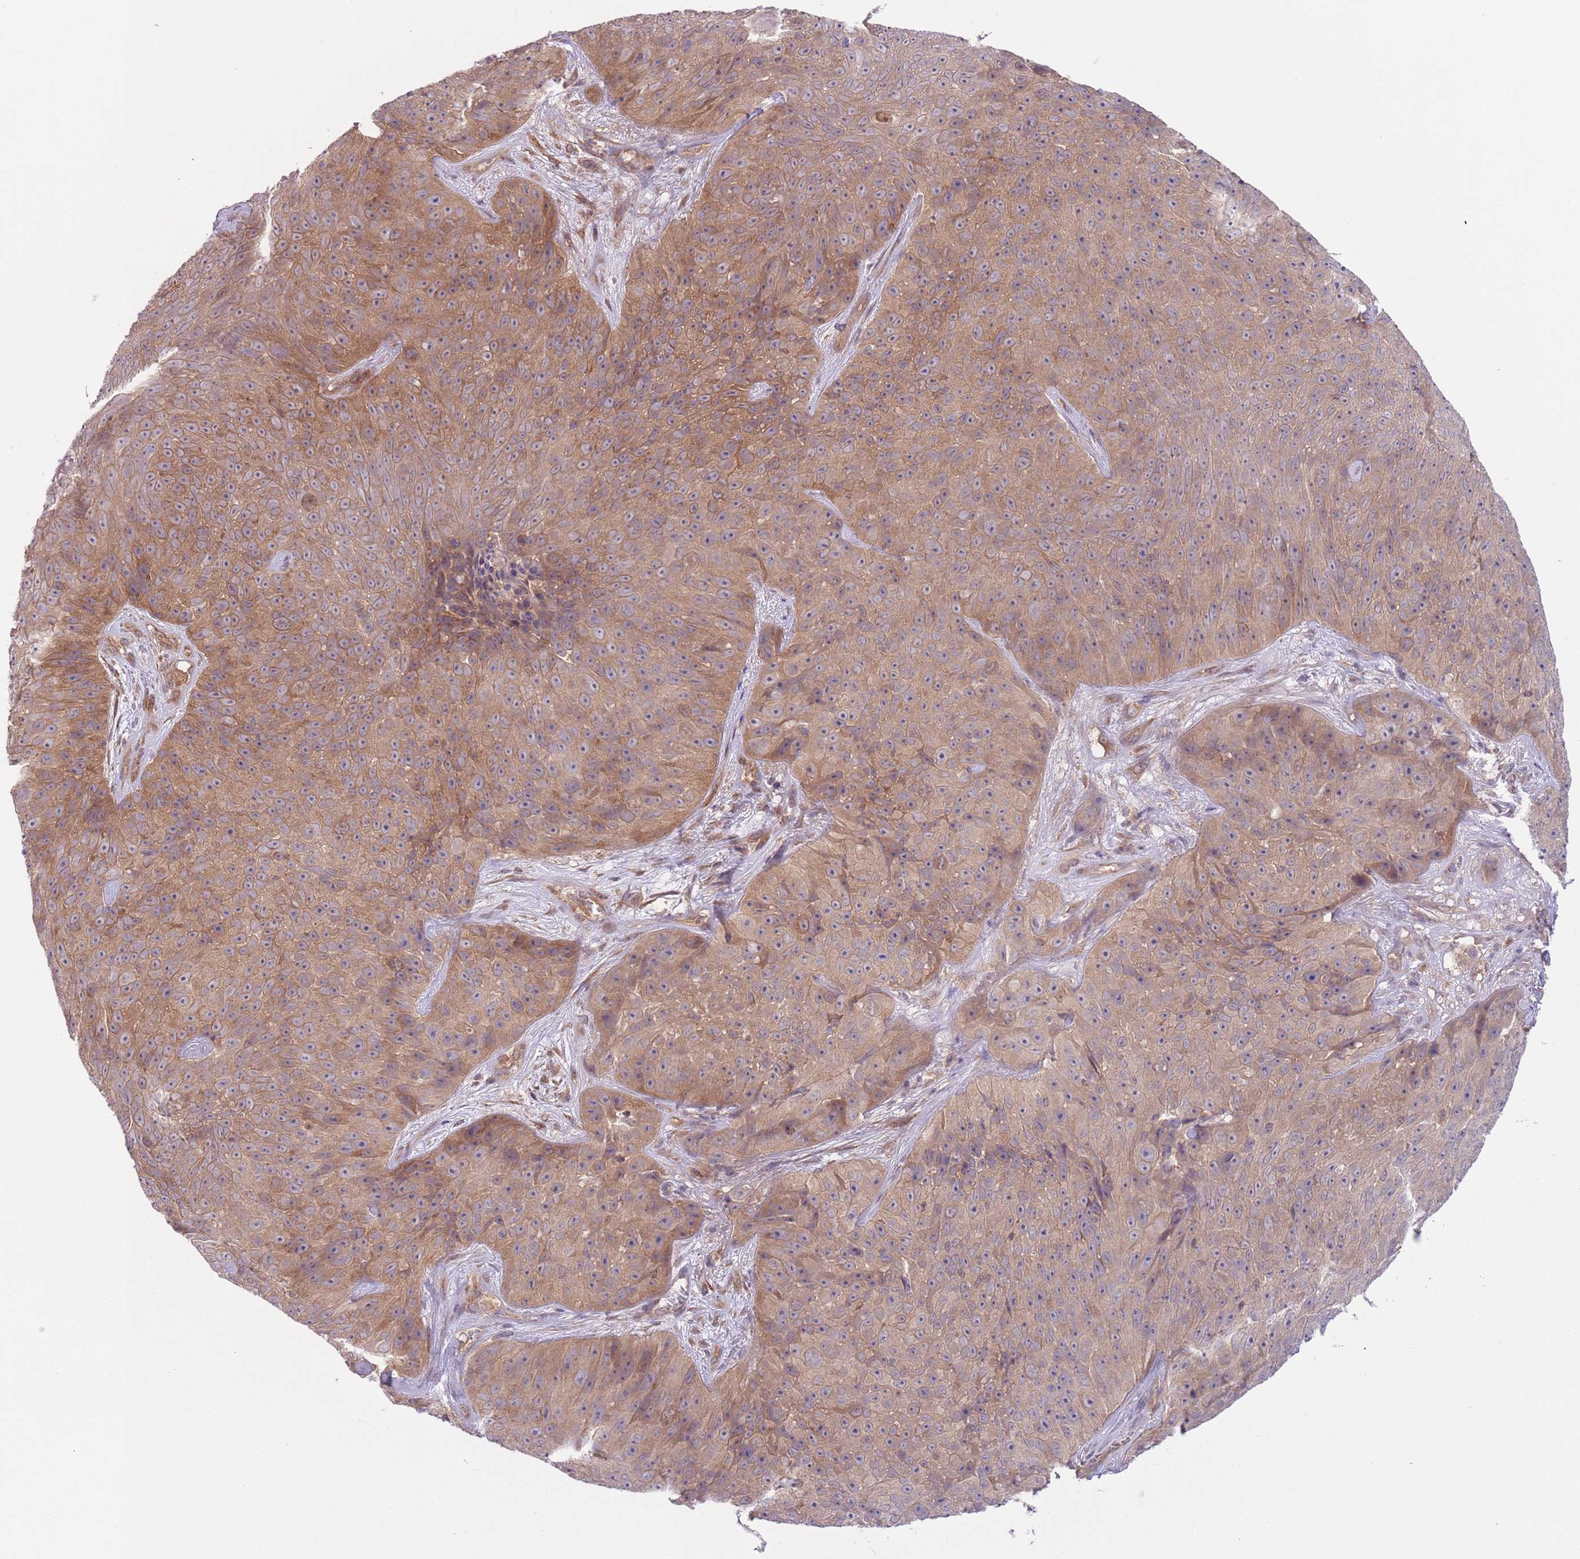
{"staining": {"intensity": "moderate", "quantity": ">75%", "location": "cytoplasmic/membranous"}, "tissue": "skin cancer", "cell_type": "Tumor cells", "image_type": "cancer", "snomed": [{"axis": "morphology", "description": "Squamous cell carcinoma, NOS"}, {"axis": "topography", "description": "Skin"}], "caption": "A medium amount of moderate cytoplasmic/membranous staining is present in approximately >75% of tumor cells in squamous cell carcinoma (skin) tissue. (DAB (3,3'-diaminobenzidine) IHC with brightfield microscopy, high magnification).", "gene": "COPE", "patient": {"sex": "female", "age": 87}}